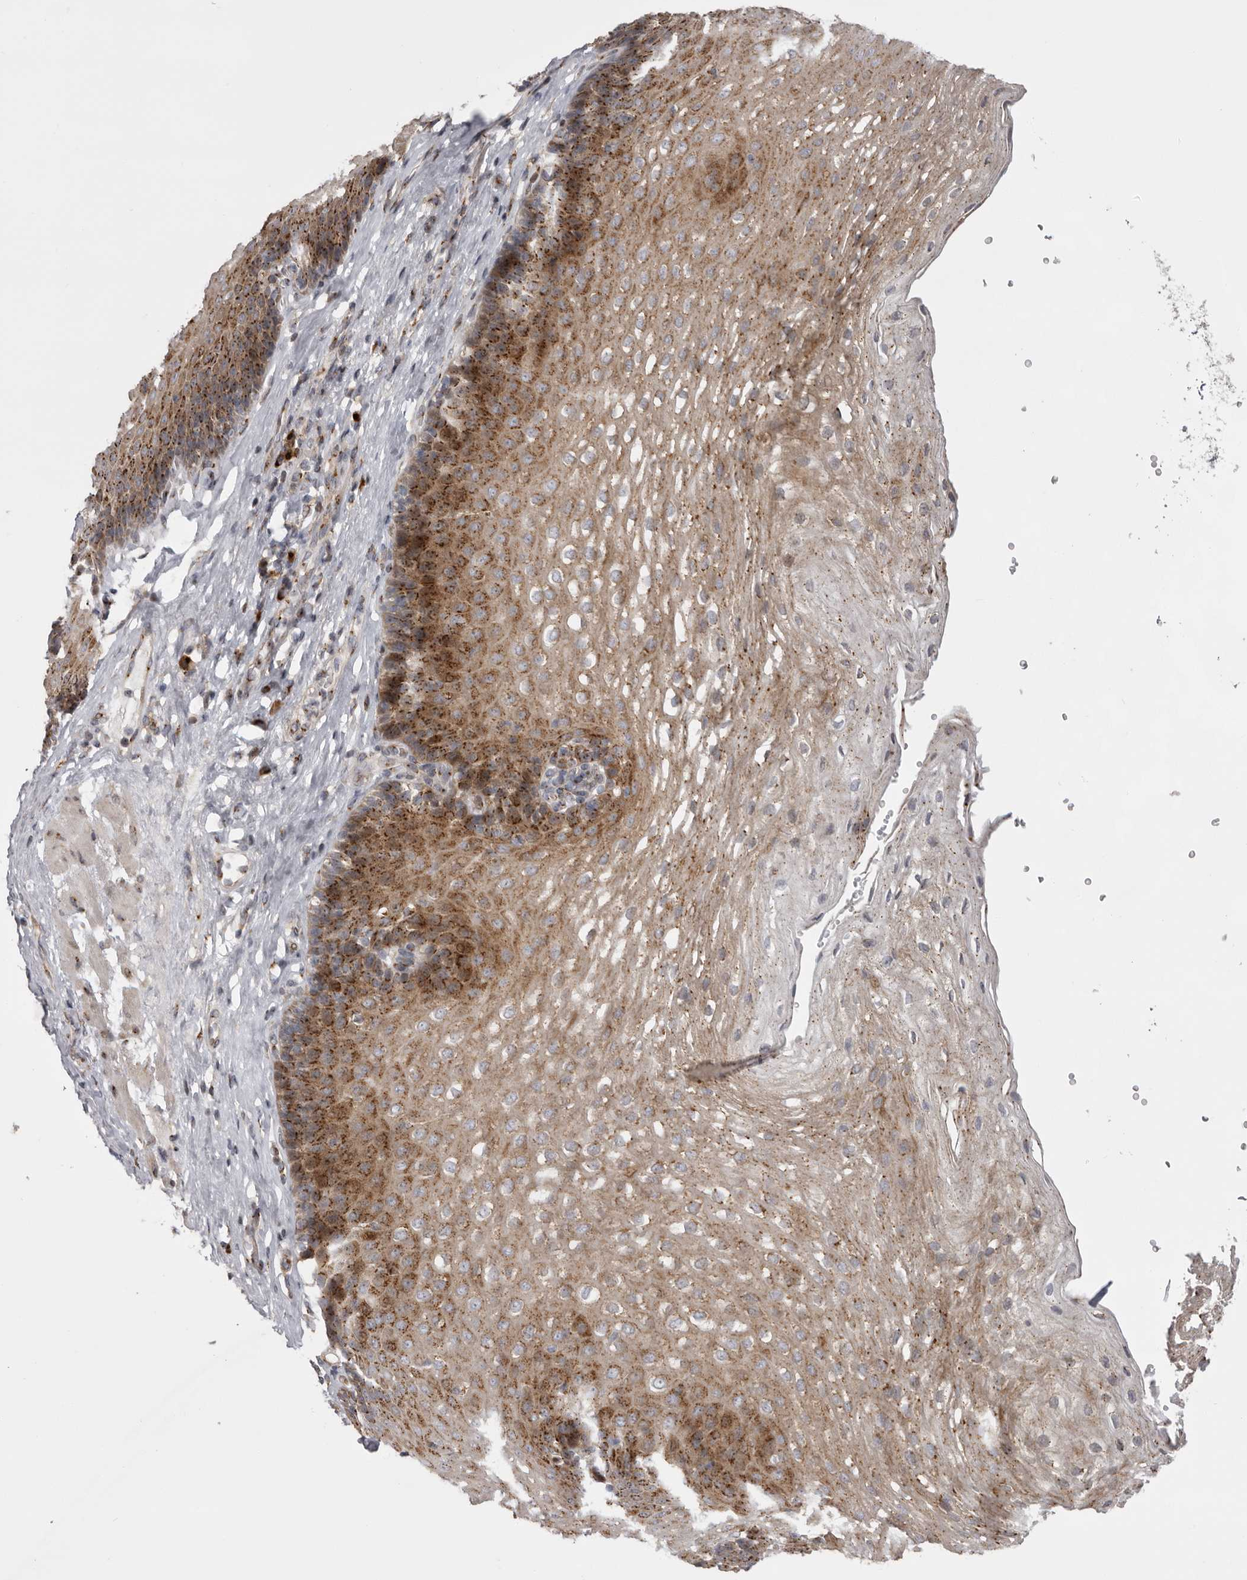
{"staining": {"intensity": "moderate", "quantity": ">75%", "location": "cytoplasmic/membranous"}, "tissue": "esophagus", "cell_type": "Squamous epithelial cells", "image_type": "normal", "snomed": [{"axis": "morphology", "description": "Normal tissue, NOS"}, {"axis": "topography", "description": "Esophagus"}], "caption": "Immunohistochemical staining of benign human esophagus exhibits medium levels of moderate cytoplasmic/membranous positivity in approximately >75% of squamous epithelial cells.", "gene": "WDR47", "patient": {"sex": "female", "age": 66}}